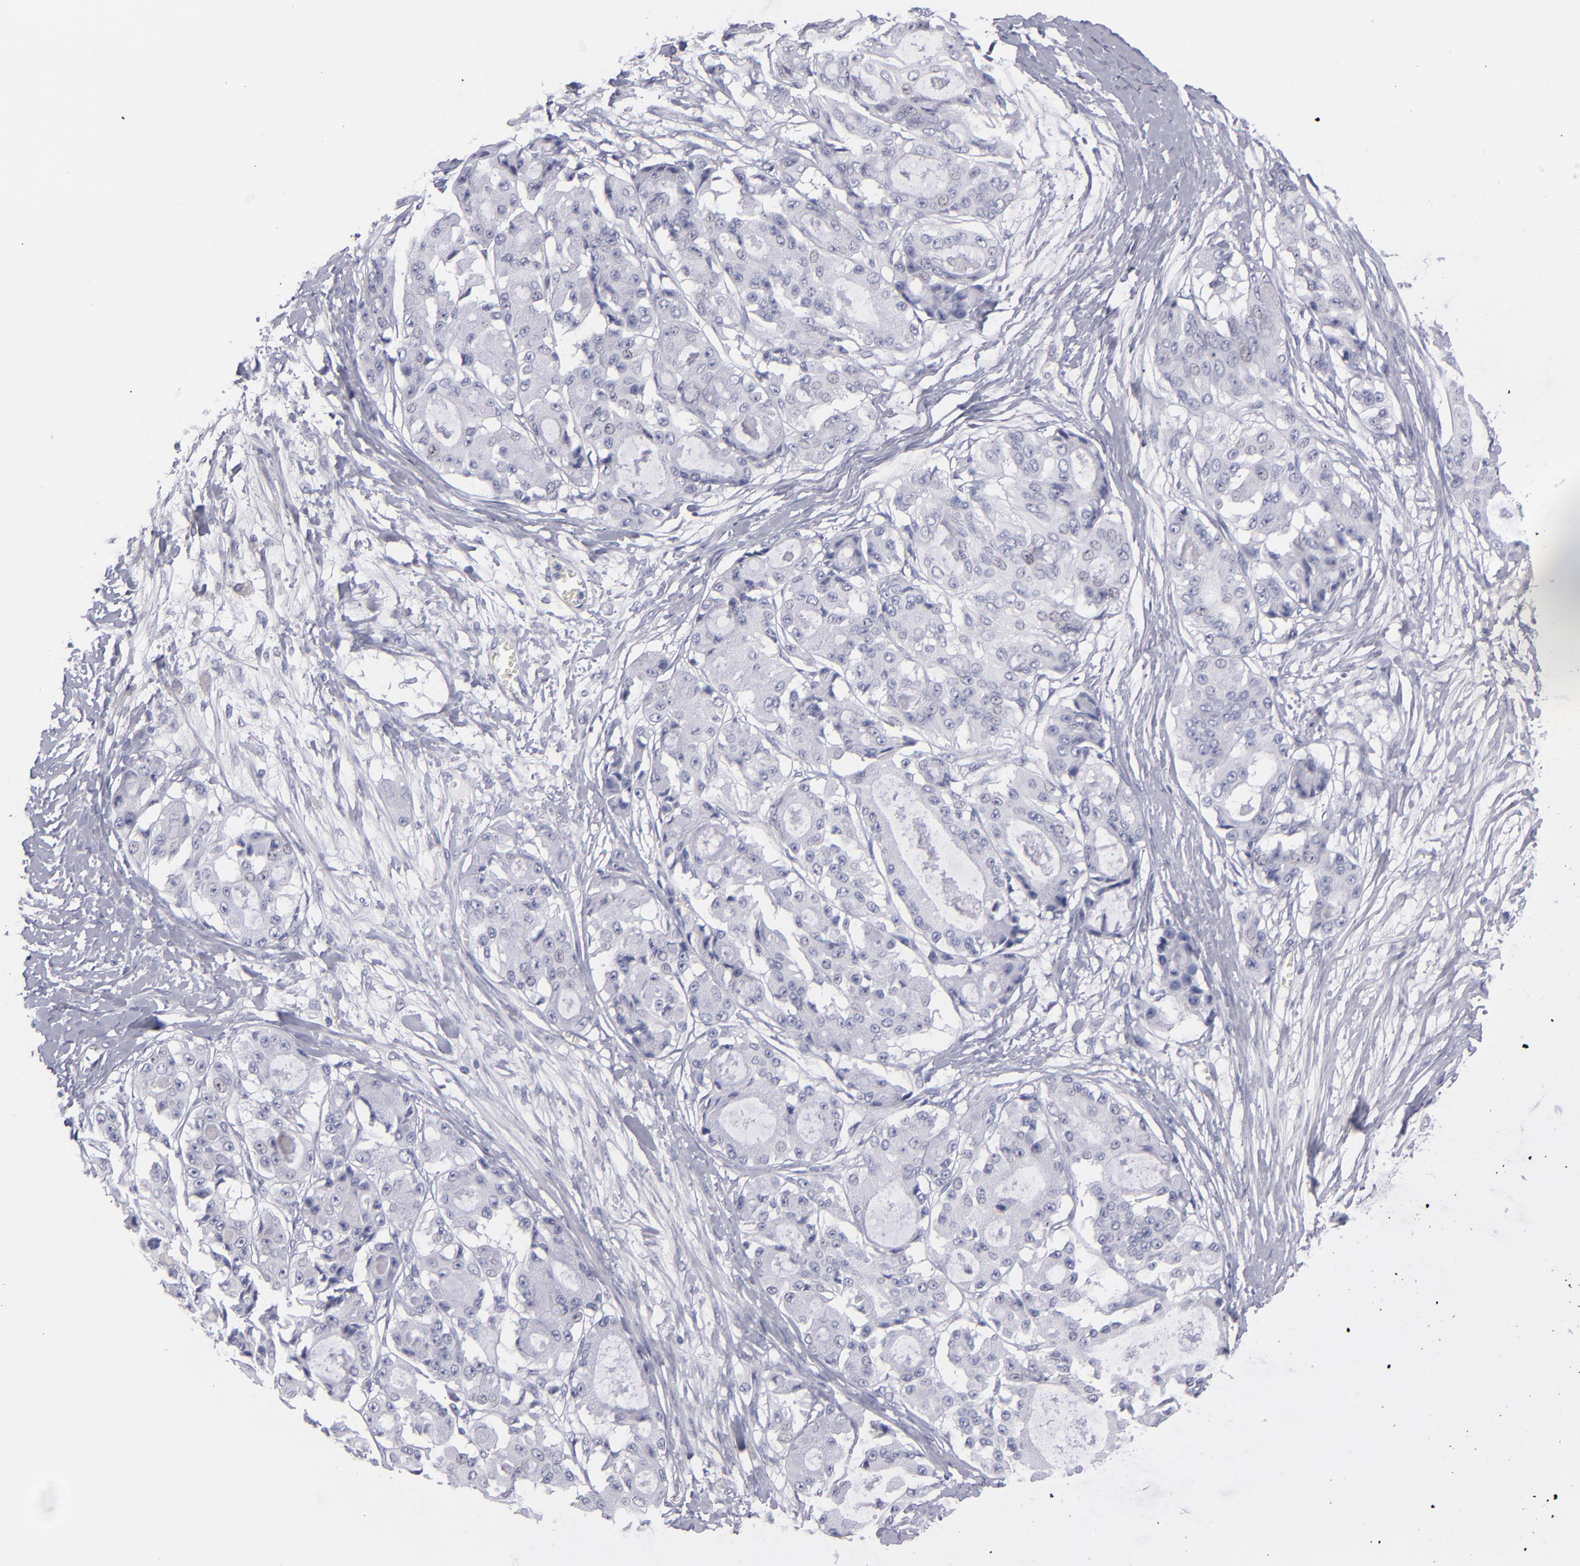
{"staining": {"intensity": "negative", "quantity": "none", "location": "none"}, "tissue": "ovarian cancer", "cell_type": "Tumor cells", "image_type": "cancer", "snomed": [{"axis": "morphology", "description": "Carcinoma, endometroid"}, {"axis": "topography", "description": "Ovary"}], "caption": "DAB (3,3'-diaminobenzidine) immunohistochemical staining of ovarian cancer shows no significant positivity in tumor cells.", "gene": "MYH11", "patient": {"sex": "female", "age": 61}}